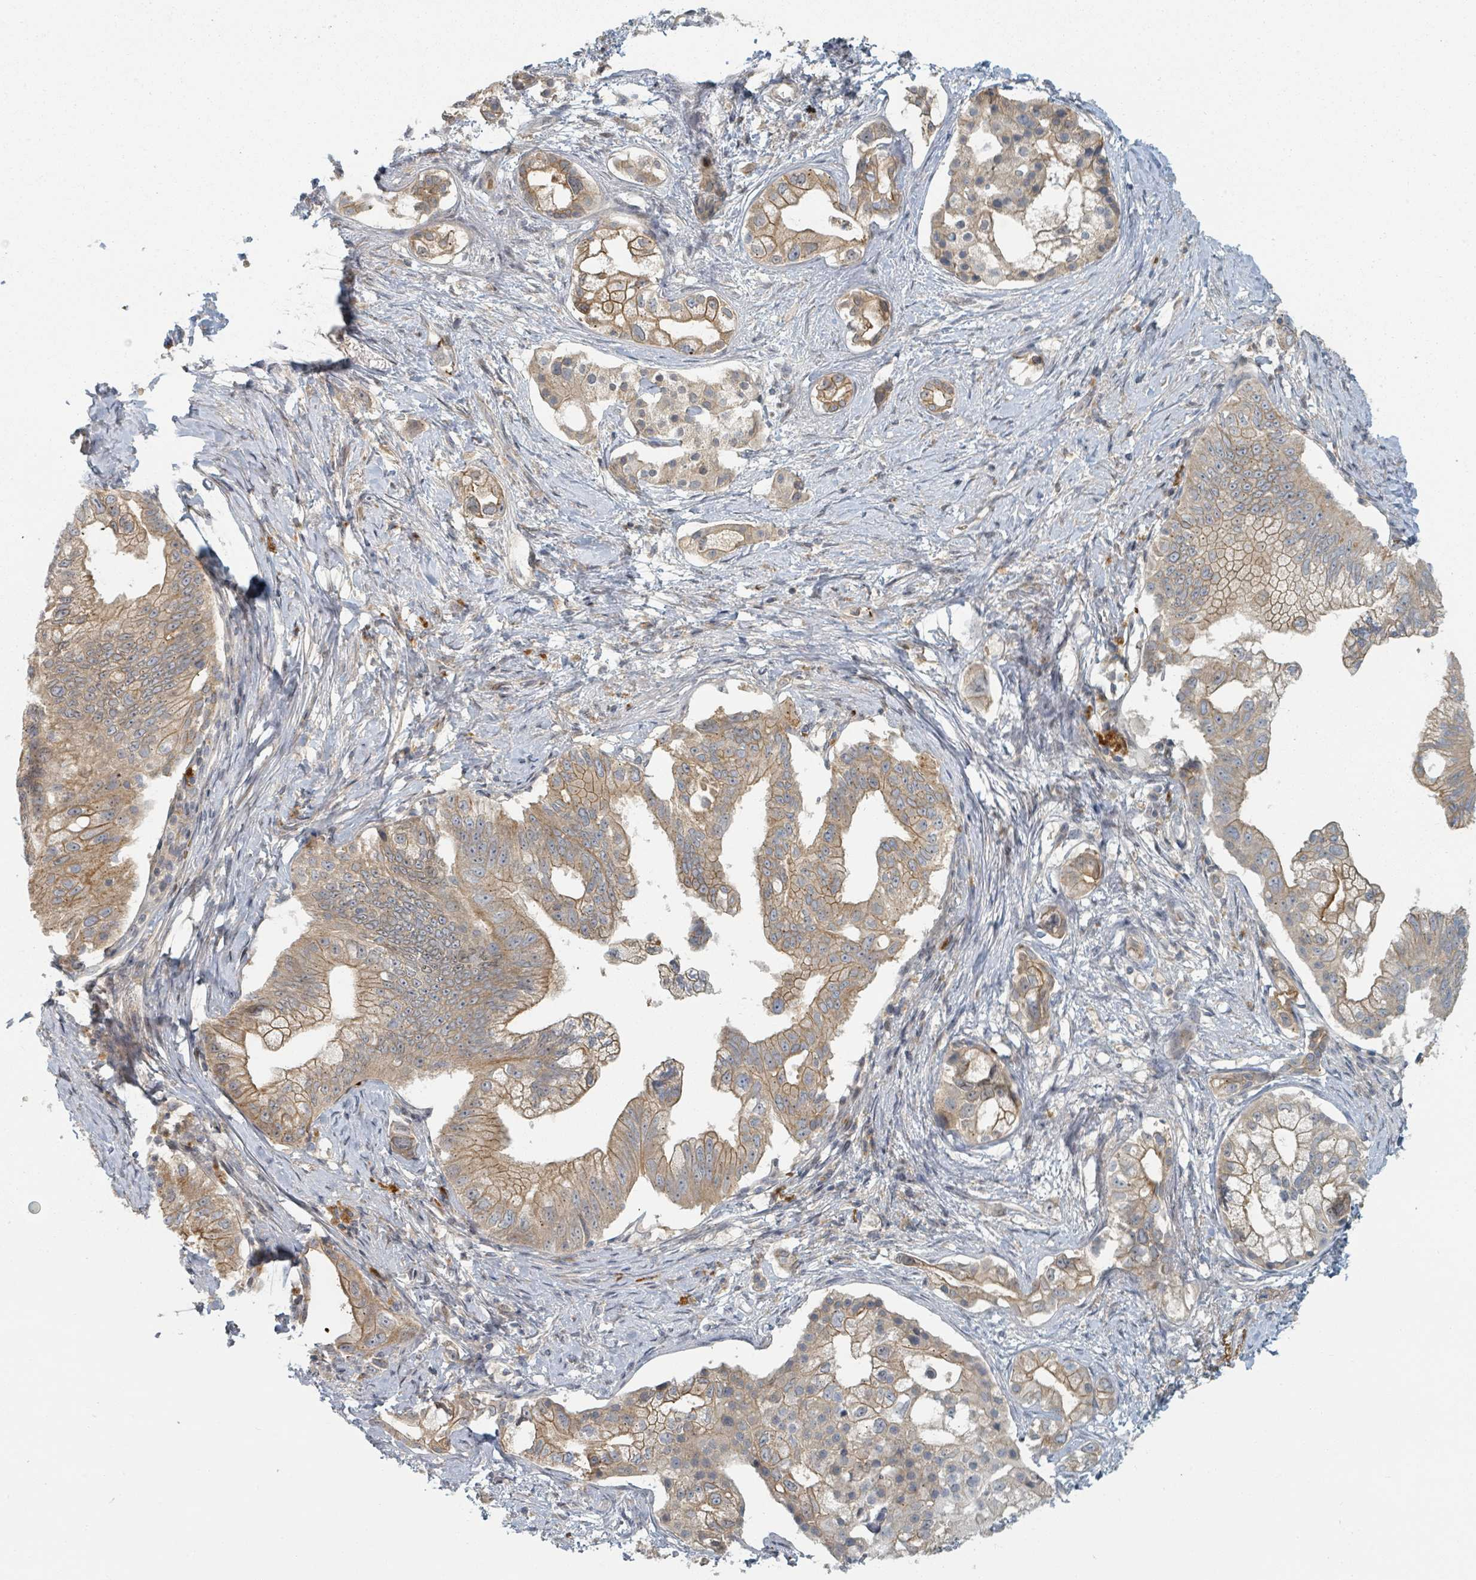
{"staining": {"intensity": "moderate", "quantity": ">75%", "location": "cytoplasmic/membranous"}, "tissue": "pancreatic cancer", "cell_type": "Tumor cells", "image_type": "cancer", "snomed": [{"axis": "morphology", "description": "Adenocarcinoma, NOS"}, {"axis": "topography", "description": "Pancreas"}], "caption": "This photomicrograph shows immunohistochemistry (IHC) staining of human pancreatic adenocarcinoma, with medium moderate cytoplasmic/membranous expression in about >75% of tumor cells.", "gene": "TRPC4AP", "patient": {"sex": "male", "age": 70}}